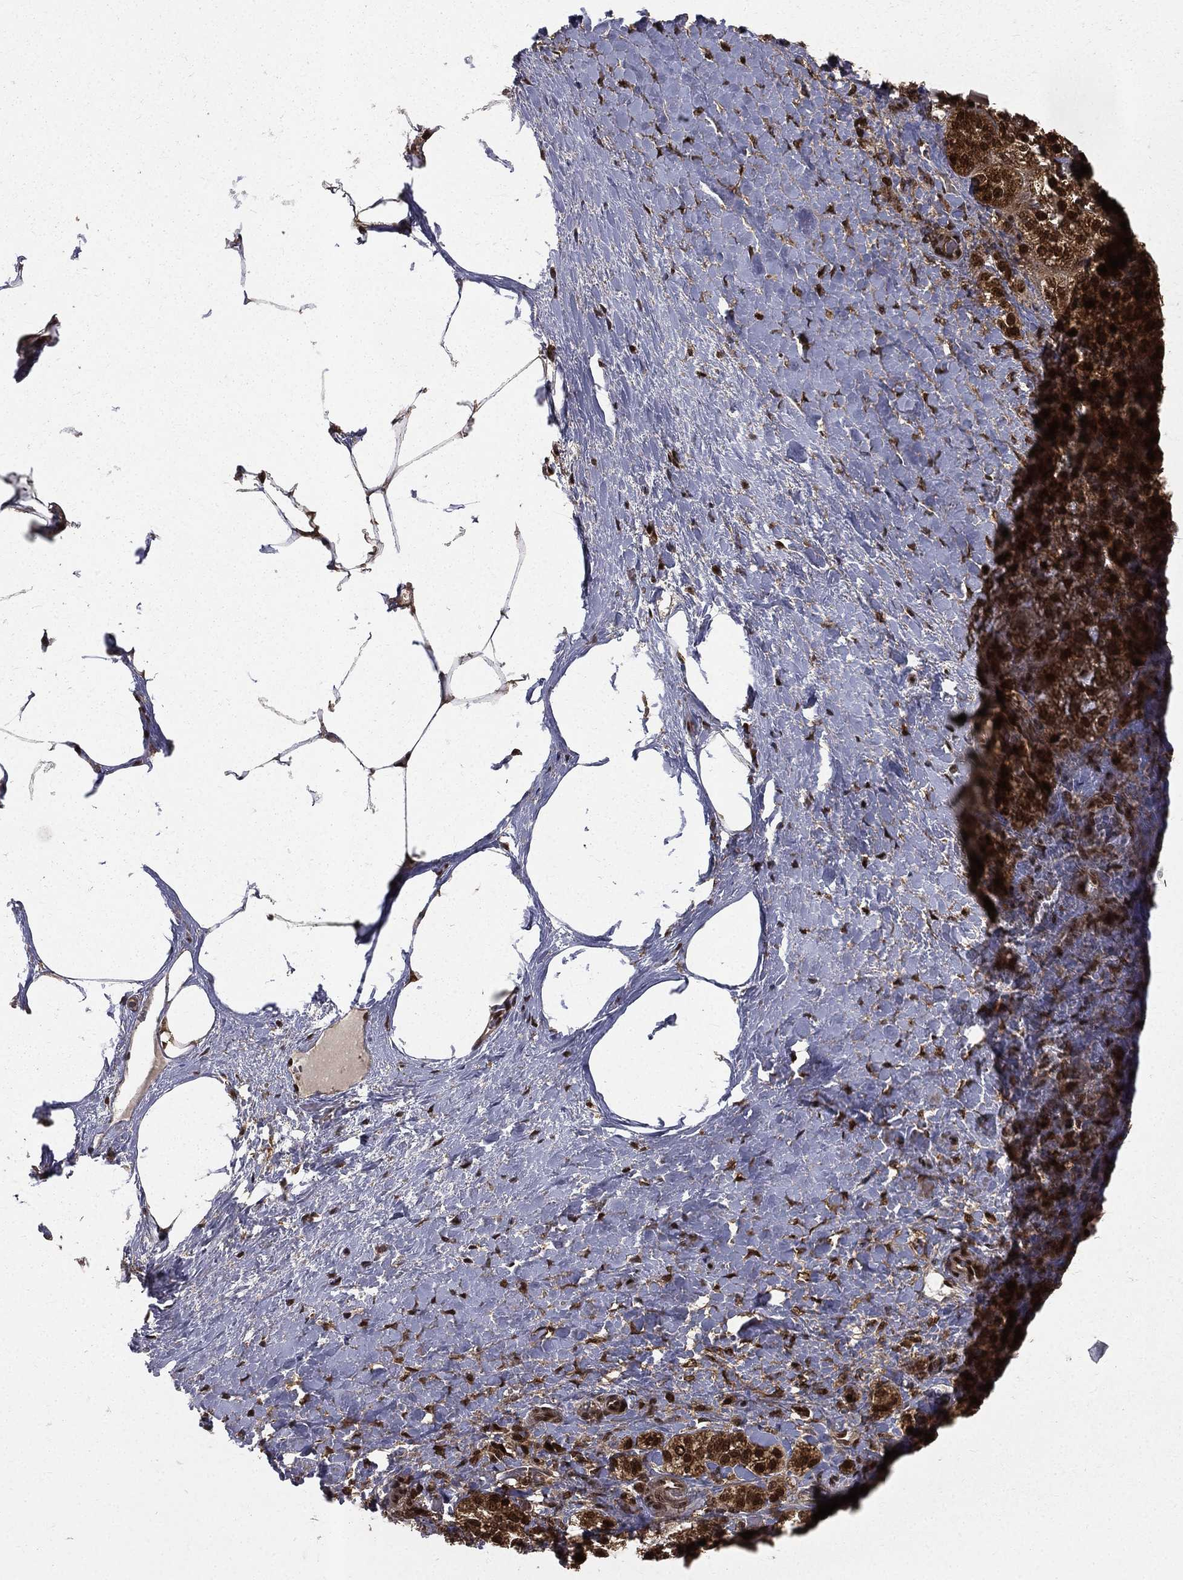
{"staining": {"intensity": "strong", "quantity": ">75%", "location": "cytoplasmic/membranous,nuclear"}, "tissue": "adrenal gland", "cell_type": "Glandular cells", "image_type": "normal", "snomed": [{"axis": "morphology", "description": "Normal tissue, NOS"}, {"axis": "topography", "description": "Adrenal gland"}], "caption": "IHC histopathology image of normal adrenal gland: human adrenal gland stained using IHC reveals high levels of strong protein expression localized specifically in the cytoplasmic/membranous,nuclear of glandular cells, appearing as a cytoplasmic/membranous,nuclear brown color.", "gene": "COPS4", "patient": {"sex": "male", "age": 57}}